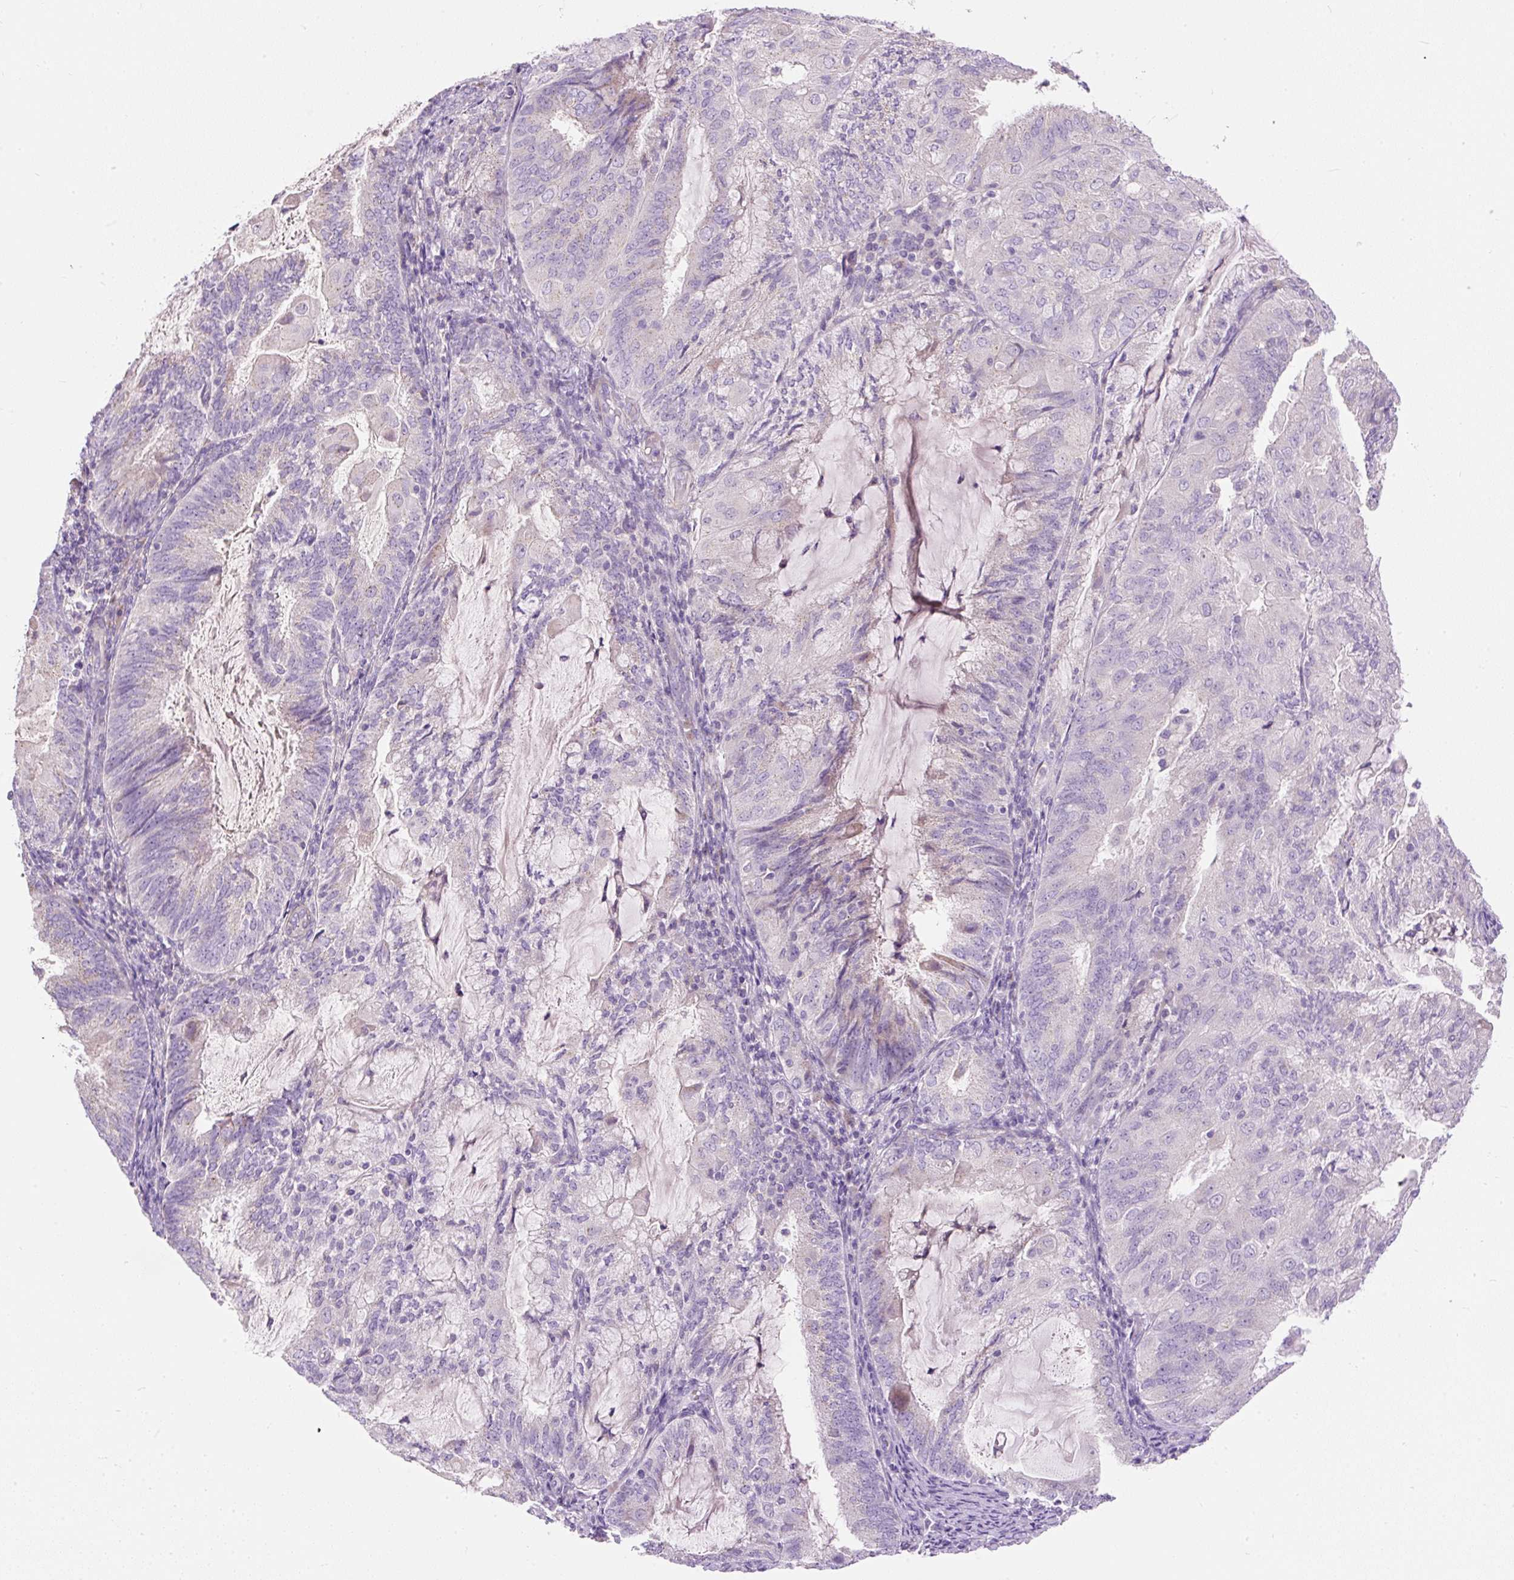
{"staining": {"intensity": "negative", "quantity": "none", "location": "none"}, "tissue": "endometrial cancer", "cell_type": "Tumor cells", "image_type": "cancer", "snomed": [{"axis": "morphology", "description": "Adenocarcinoma, NOS"}, {"axis": "topography", "description": "Endometrium"}], "caption": "Human endometrial adenocarcinoma stained for a protein using immunohistochemistry (IHC) demonstrates no expression in tumor cells.", "gene": "SUSD5", "patient": {"sex": "female", "age": 81}}